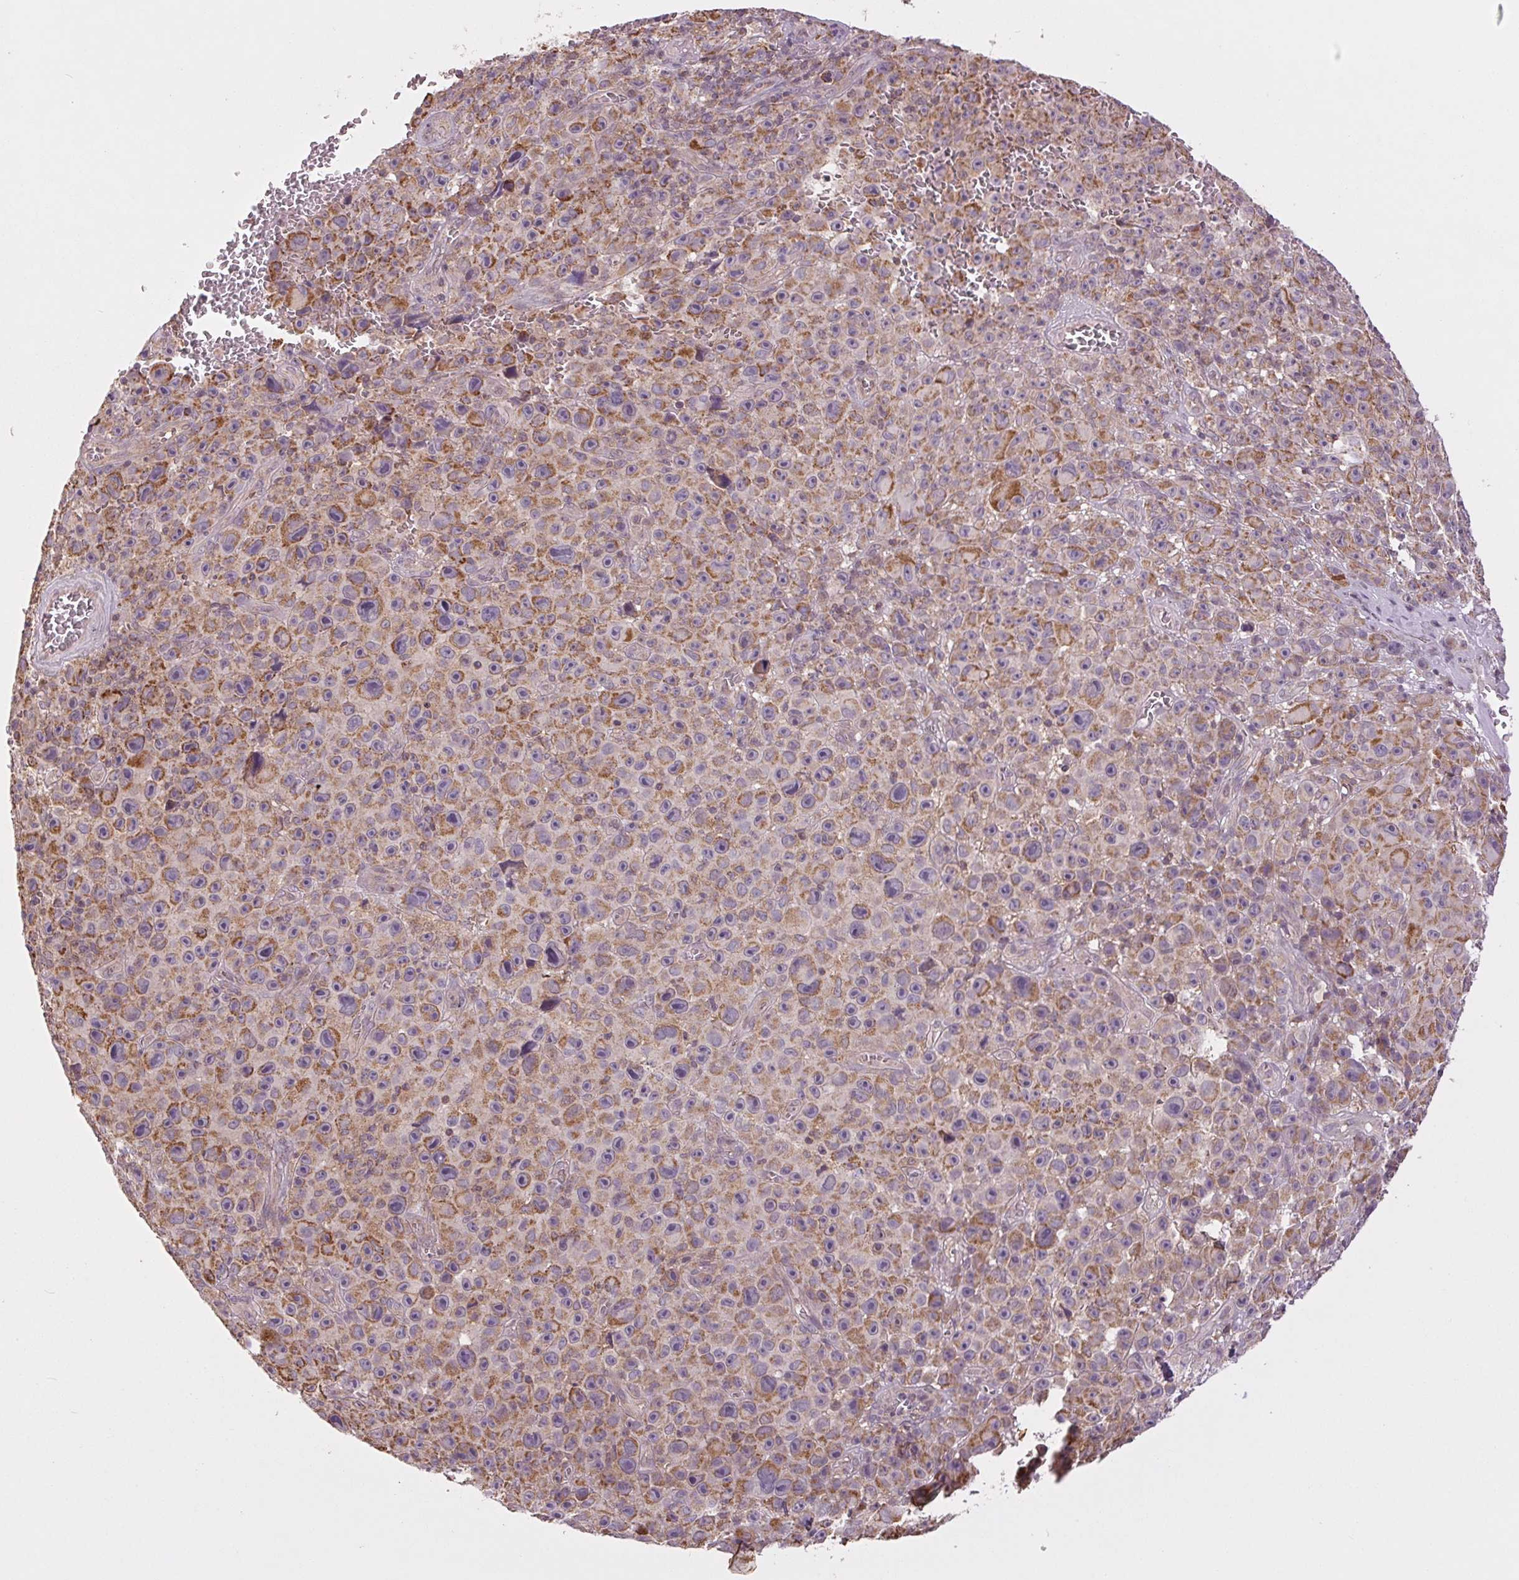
{"staining": {"intensity": "moderate", "quantity": "25%-75%", "location": "cytoplasmic/membranous"}, "tissue": "melanoma", "cell_type": "Tumor cells", "image_type": "cancer", "snomed": [{"axis": "morphology", "description": "Malignant melanoma, NOS"}, {"axis": "topography", "description": "Skin"}], "caption": "A brown stain labels moderate cytoplasmic/membranous positivity of a protein in melanoma tumor cells.", "gene": "MAP3K5", "patient": {"sex": "female", "age": 82}}